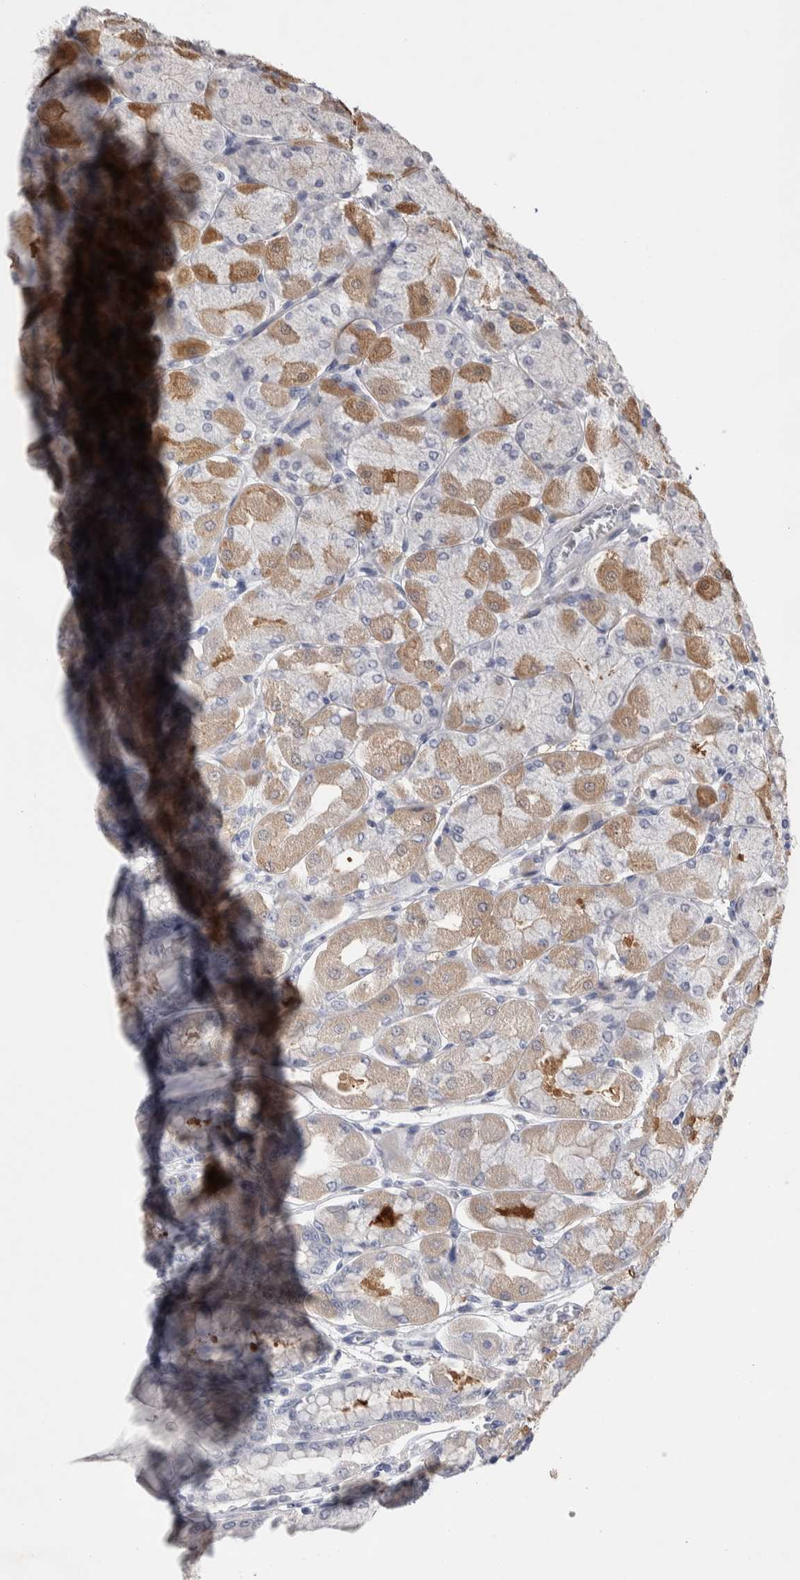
{"staining": {"intensity": "moderate", "quantity": "<25%", "location": "cytoplasmic/membranous"}, "tissue": "stomach", "cell_type": "Glandular cells", "image_type": "normal", "snomed": [{"axis": "morphology", "description": "Normal tissue, NOS"}, {"axis": "topography", "description": "Stomach, upper"}], "caption": "Protein analysis of normal stomach shows moderate cytoplasmic/membranous positivity in about <25% of glandular cells. Nuclei are stained in blue.", "gene": "CEP131", "patient": {"sex": "female", "age": 56}}